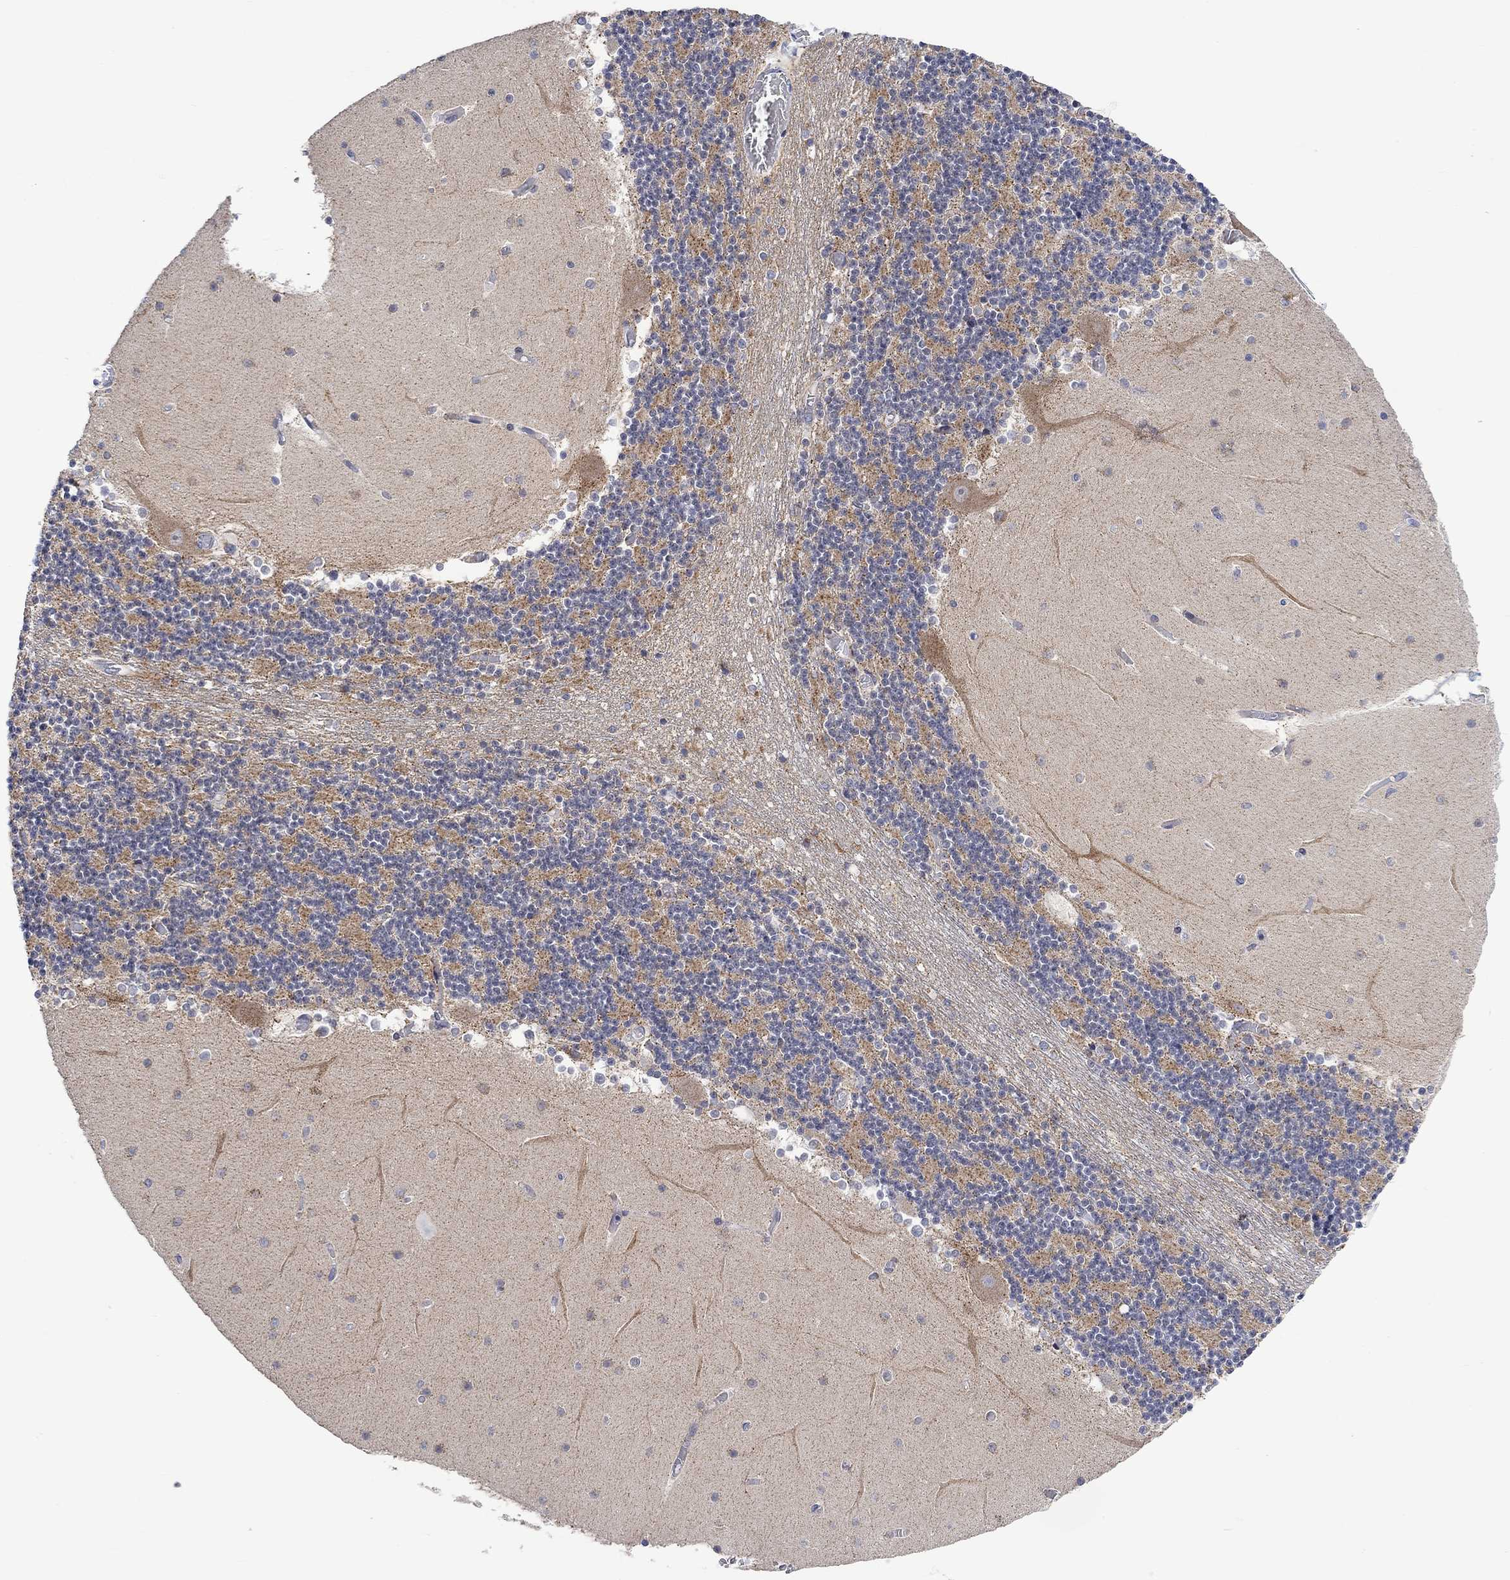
{"staining": {"intensity": "moderate", "quantity": "25%-75%", "location": "cytoplasmic/membranous"}, "tissue": "cerebellum", "cell_type": "Cells in granular layer", "image_type": "normal", "snomed": [{"axis": "morphology", "description": "Normal tissue, NOS"}, {"axis": "topography", "description": "Cerebellum"}], "caption": "Protein staining shows moderate cytoplasmic/membranous staining in approximately 25%-75% of cells in granular layer in normal cerebellum.", "gene": "SLC48A1", "patient": {"sex": "female", "age": 28}}